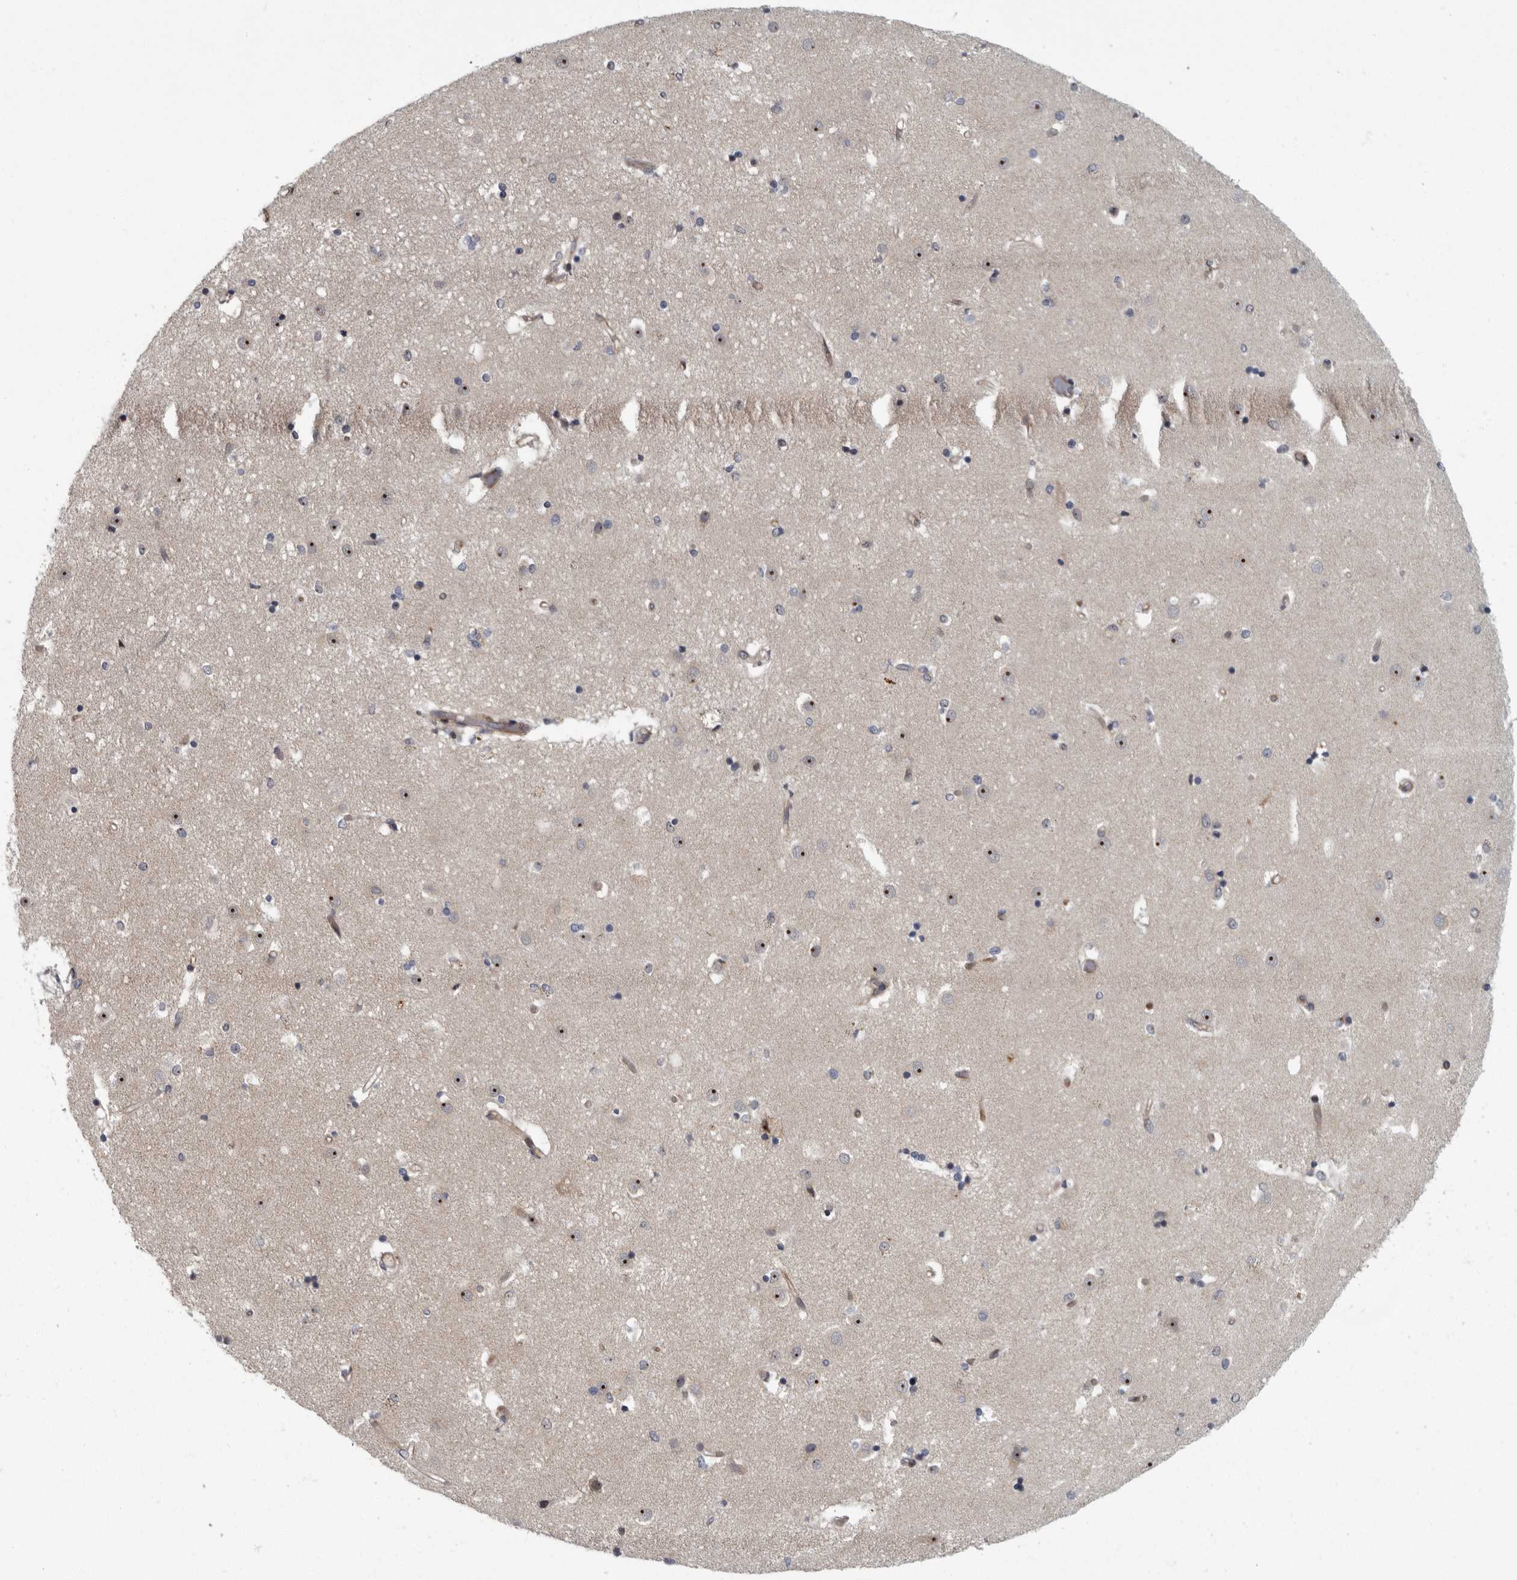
{"staining": {"intensity": "negative", "quantity": "none", "location": "none"}, "tissue": "caudate", "cell_type": "Glial cells", "image_type": "normal", "snomed": [{"axis": "morphology", "description": "Normal tissue, NOS"}, {"axis": "topography", "description": "Lateral ventricle wall"}], "caption": "Glial cells are negative for brown protein staining in unremarkable caudate. (Brightfield microscopy of DAB (3,3'-diaminobenzidine) IHC at high magnification).", "gene": "PDCD11", "patient": {"sex": "male", "age": 45}}